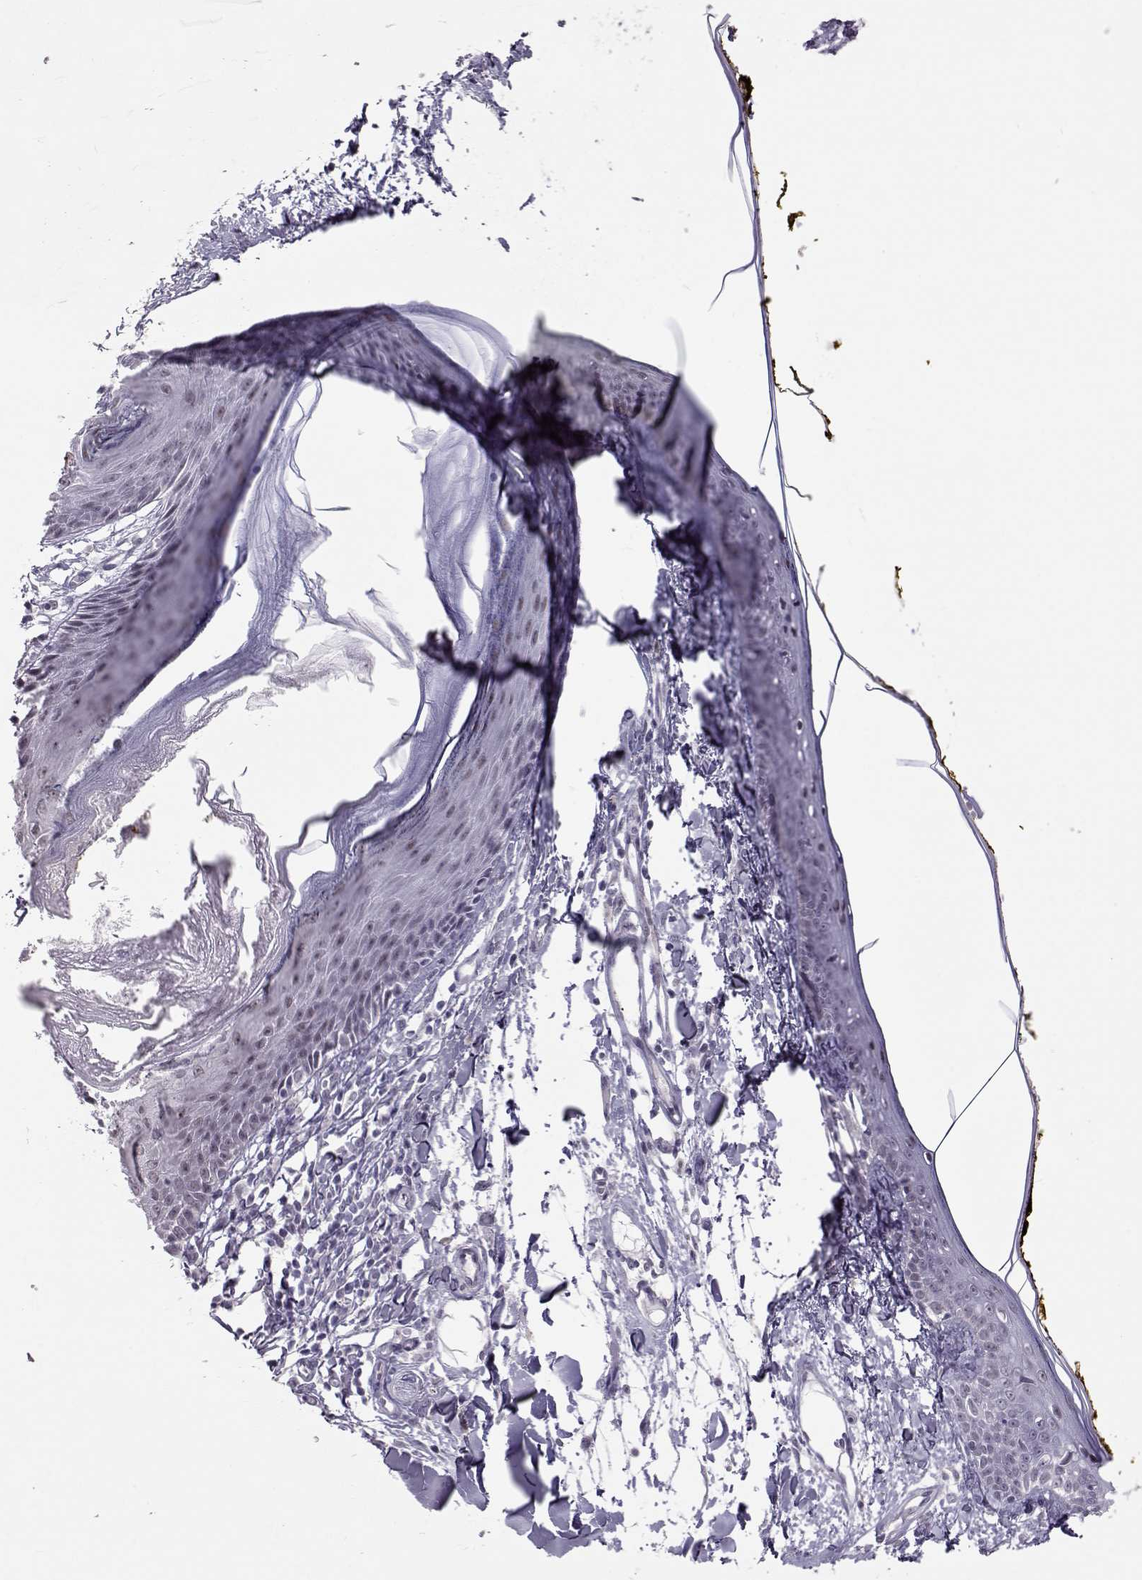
{"staining": {"intensity": "negative", "quantity": "none", "location": "none"}, "tissue": "skin", "cell_type": "Fibroblasts", "image_type": "normal", "snomed": [{"axis": "morphology", "description": "Normal tissue, NOS"}, {"axis": "topography", "description": "Skin"}], "caption": "An image of human skin is negative for staining in fibroblasts. (Brightfield microscopy of DAB immunohistochemistry (IHC) at high magnification).", "gene": "SIX6", "patient": {"sex": "male", "age": 76}}